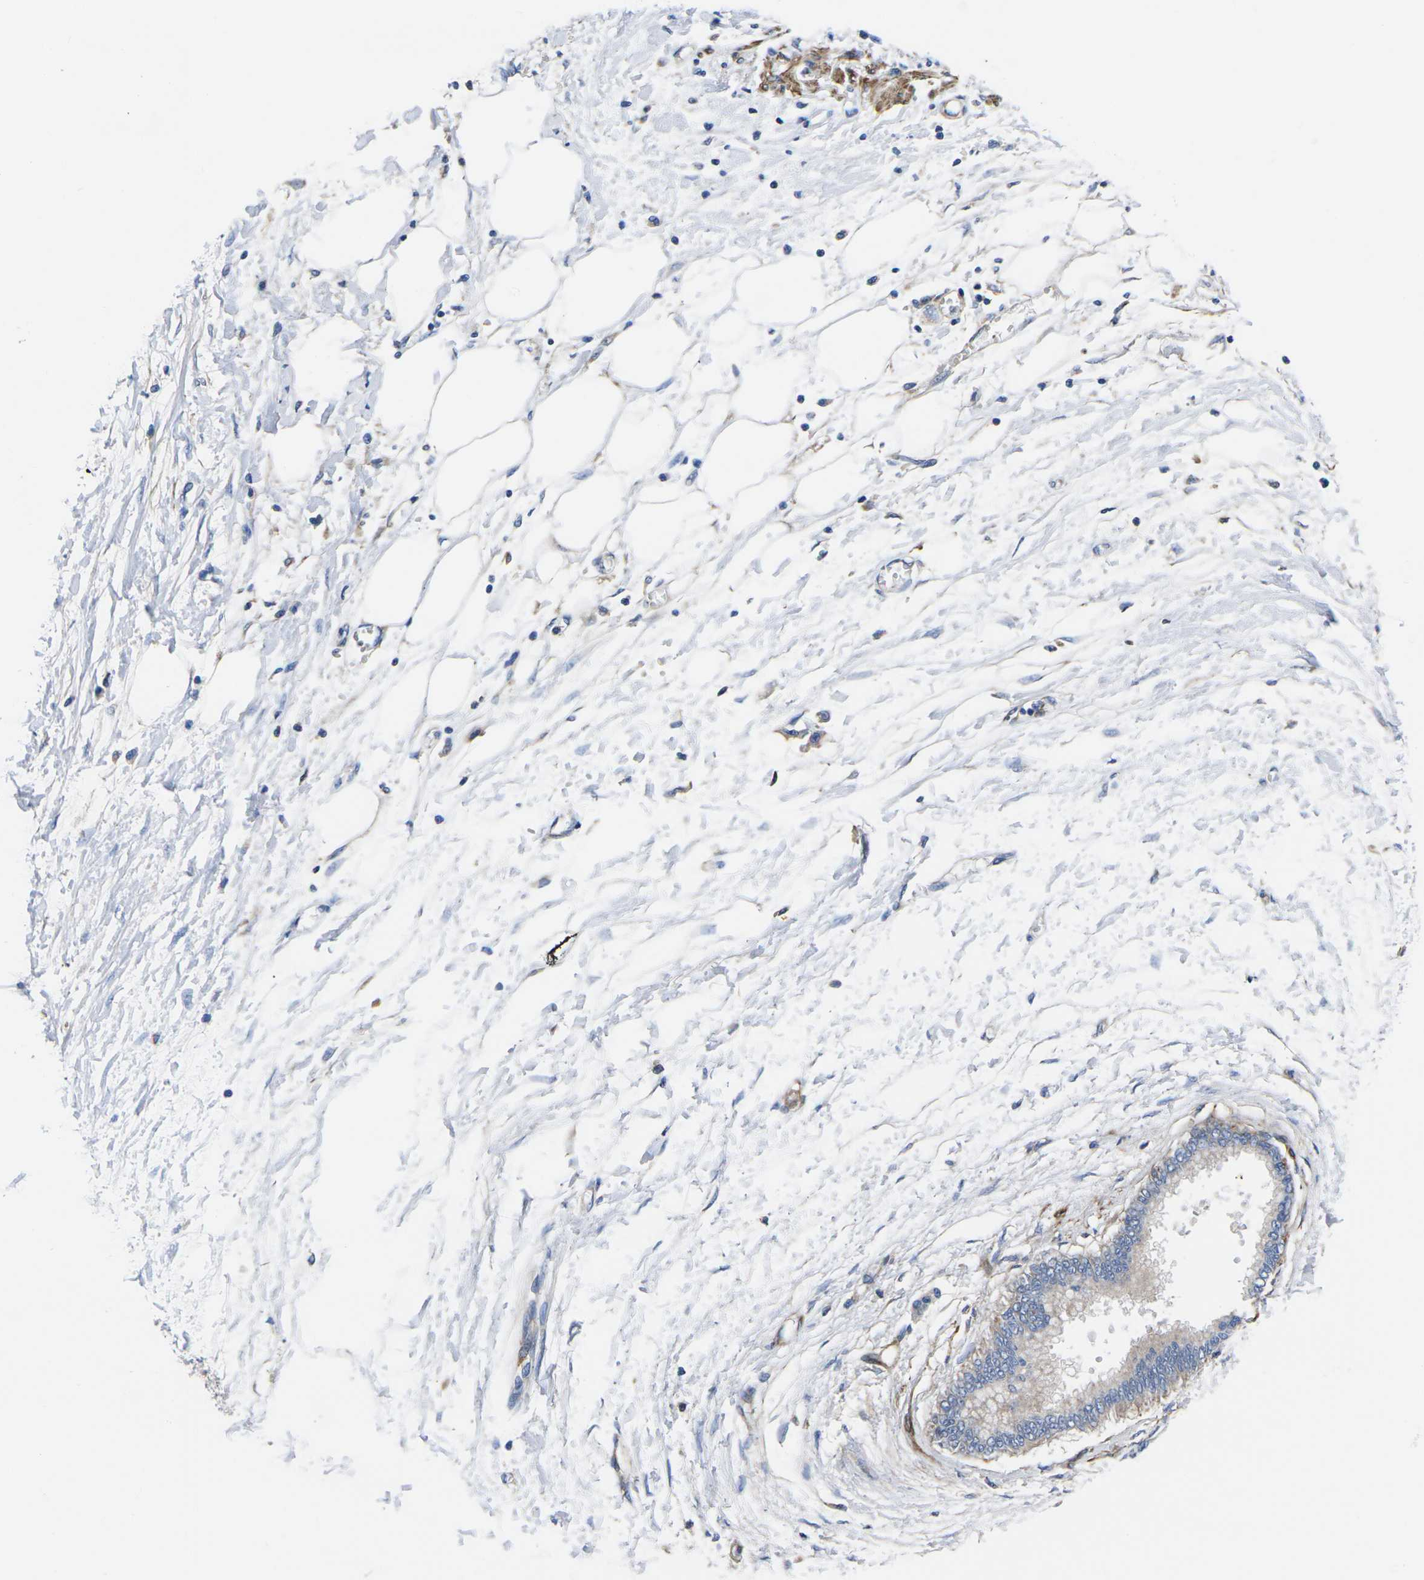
{"staining": {"intensity": "weak", "quantity": "25%-75%", "location": "cytoplasmic/membranous"}, "tissue": "pancreatic cancer", "cell_type": "Tumor cells", "image_type": "cancer", "snomed": [{"axis": "morphology", "description": "Adenocarcinoma, NOS"}, {"axis": "topography", "description": "Pancreas"}], "caption": "Pancreatic cancer (adenocarcinoma) stained with a brown dye exhibits weak cytoplasmic/membranous positive staining in about 25%-75% of tumor cells.", "gene": "GPR4", "patient": {"sex": "male", "age": 56}}